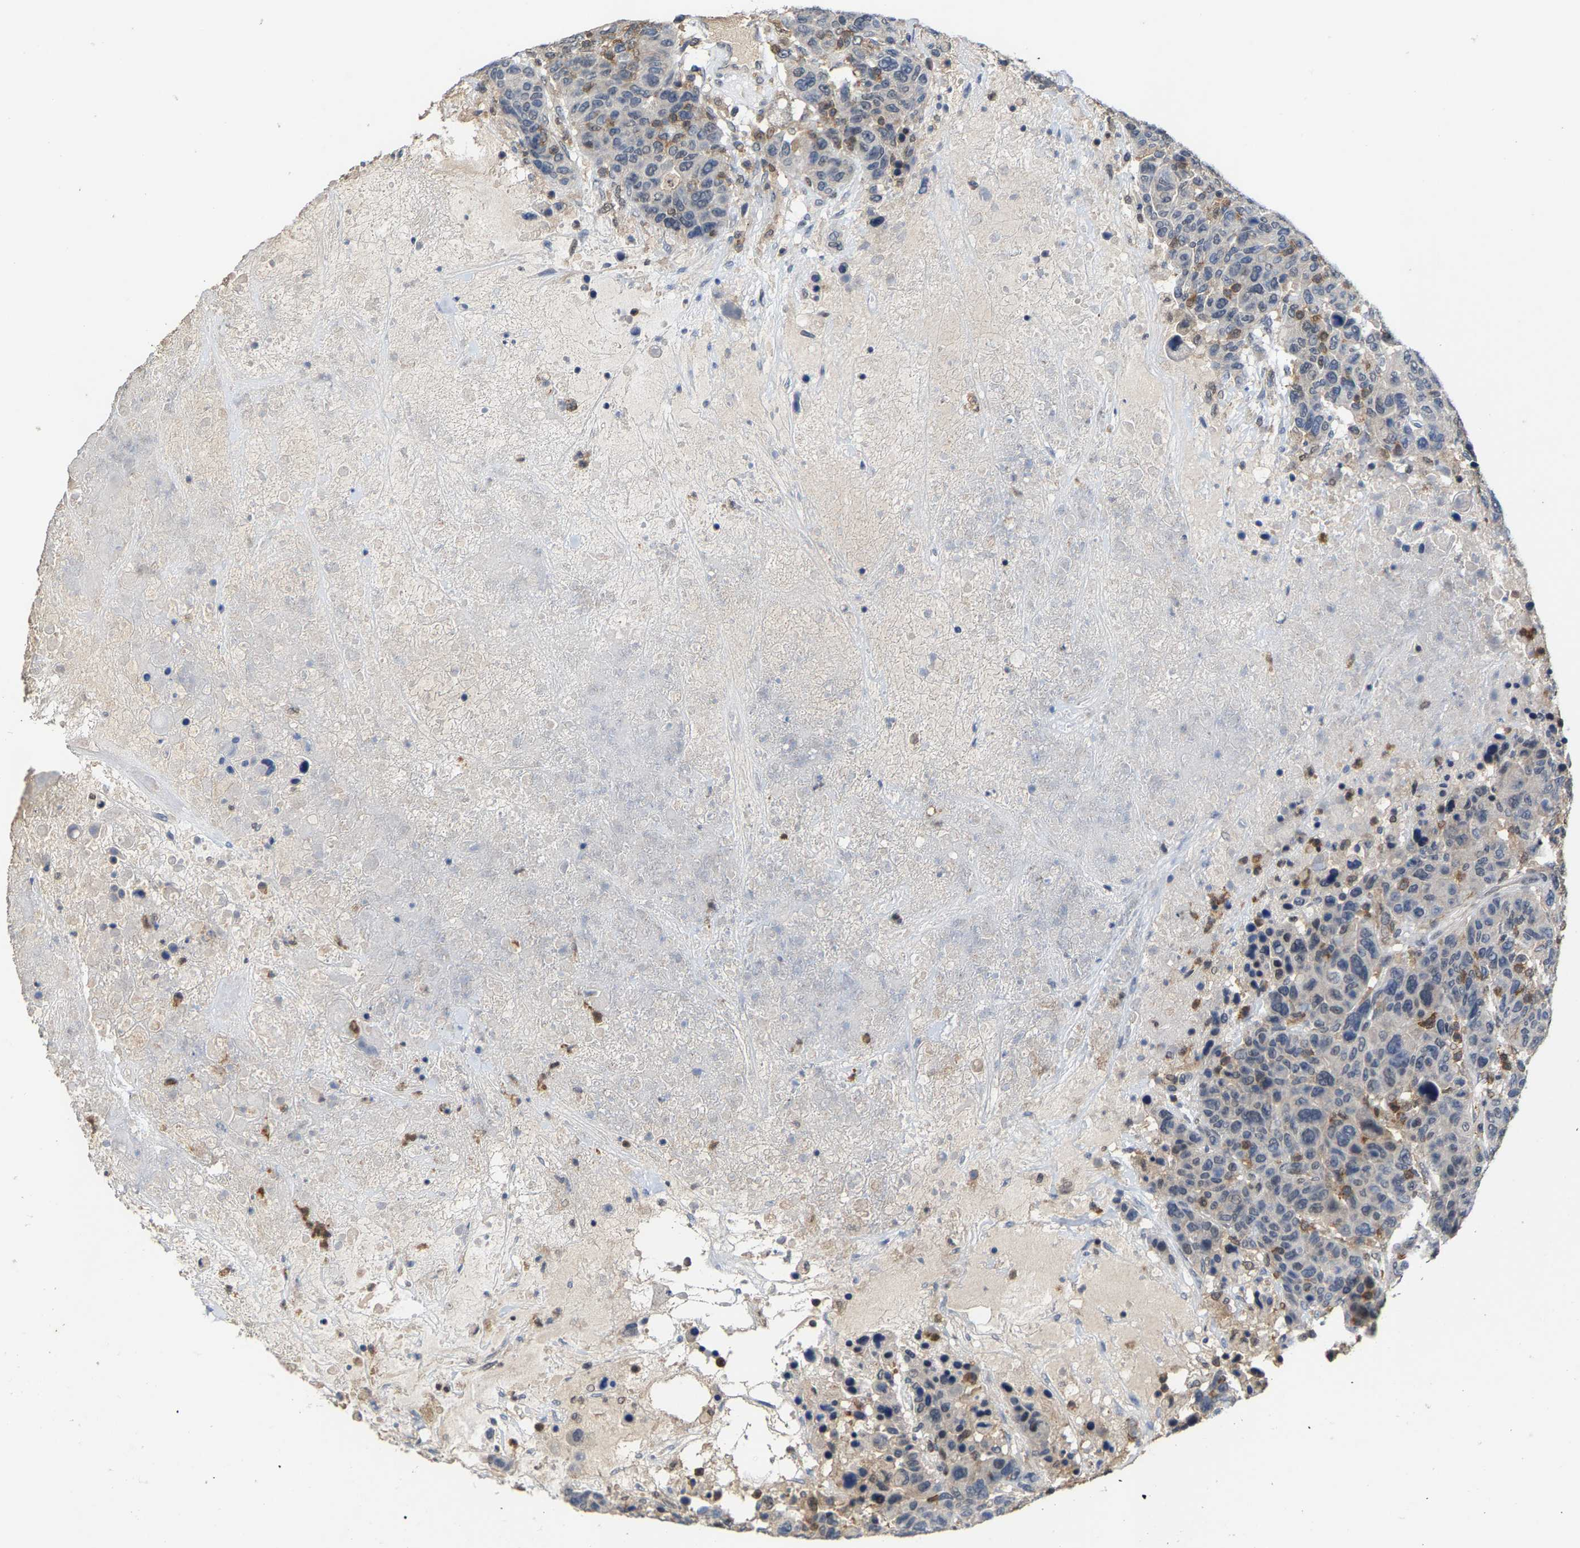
{"staining": {"intensity": "negative", "quantity": "none", "location": "none"}, "tissue": "breast cancer", "cell_type": "Tumor cells", "image_type": "cancer", "snomed": [{"axis": "morphology", "description": "Duct carcinoma"}, {"axis": "topography", "description": "Breast"}], "caption": "Breast cancer was stained to show a protein in brown. There is no significant expression in tumor cells.", "gene": "FGD3", "patient": {"sex": "female", "age": 37}}